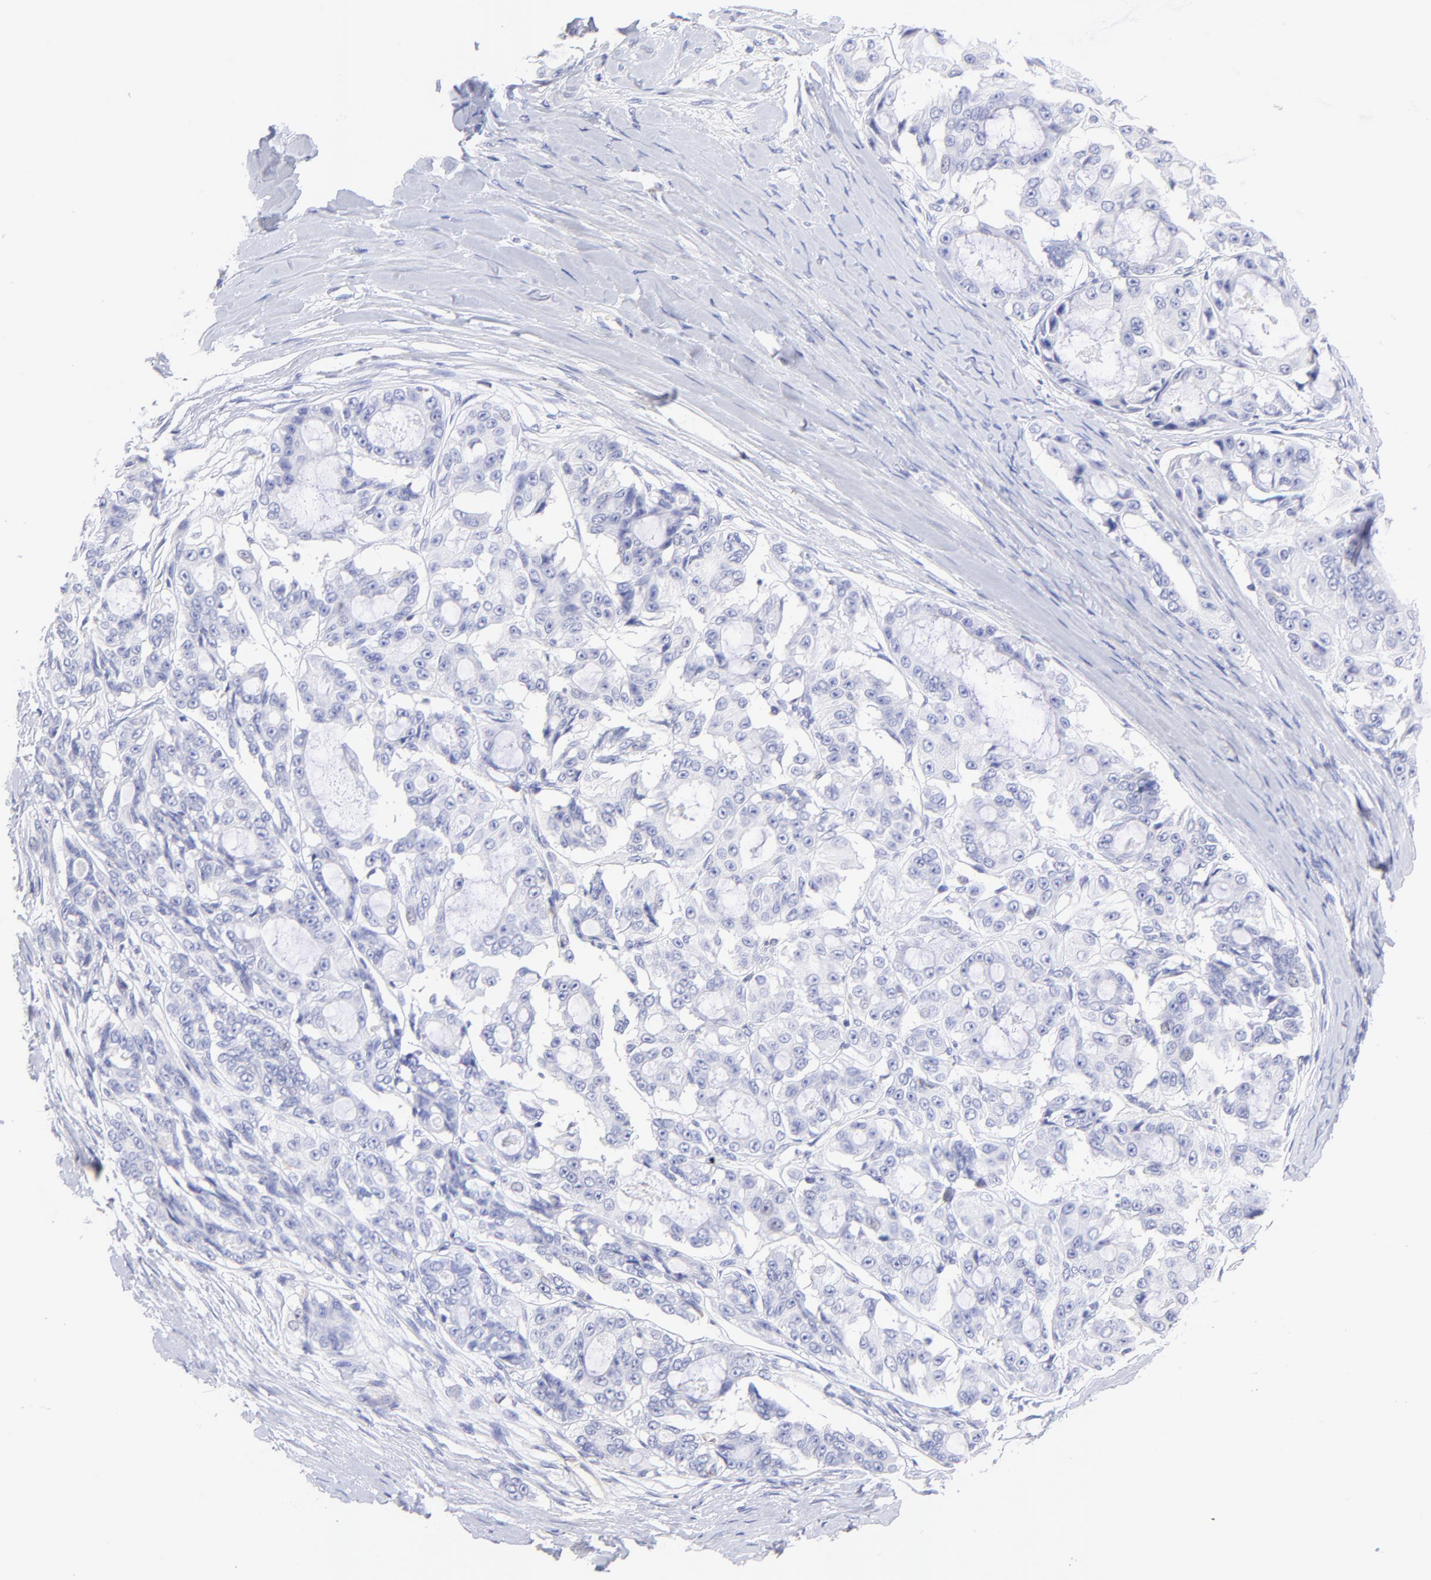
{"staining": {"intensity": "negative", "quantity": "none", "location": "none"}, "tissue": "ovarian cancer", "cell_type": "Tumor cells", "image_type": "cancer", "snomed": [{"axis": "morphology", "description": "Carcinoma, endometroid"}, {"axis": "topography", "description": "Ovary"}], "caption": "This is an immunohistochemistry (IHC) histopathology image of ovarian endometroid carcinoma. There is no expression in tumor cells.", "gene": "IRAG2", "patient": {"sex": "female", "age": 61}}